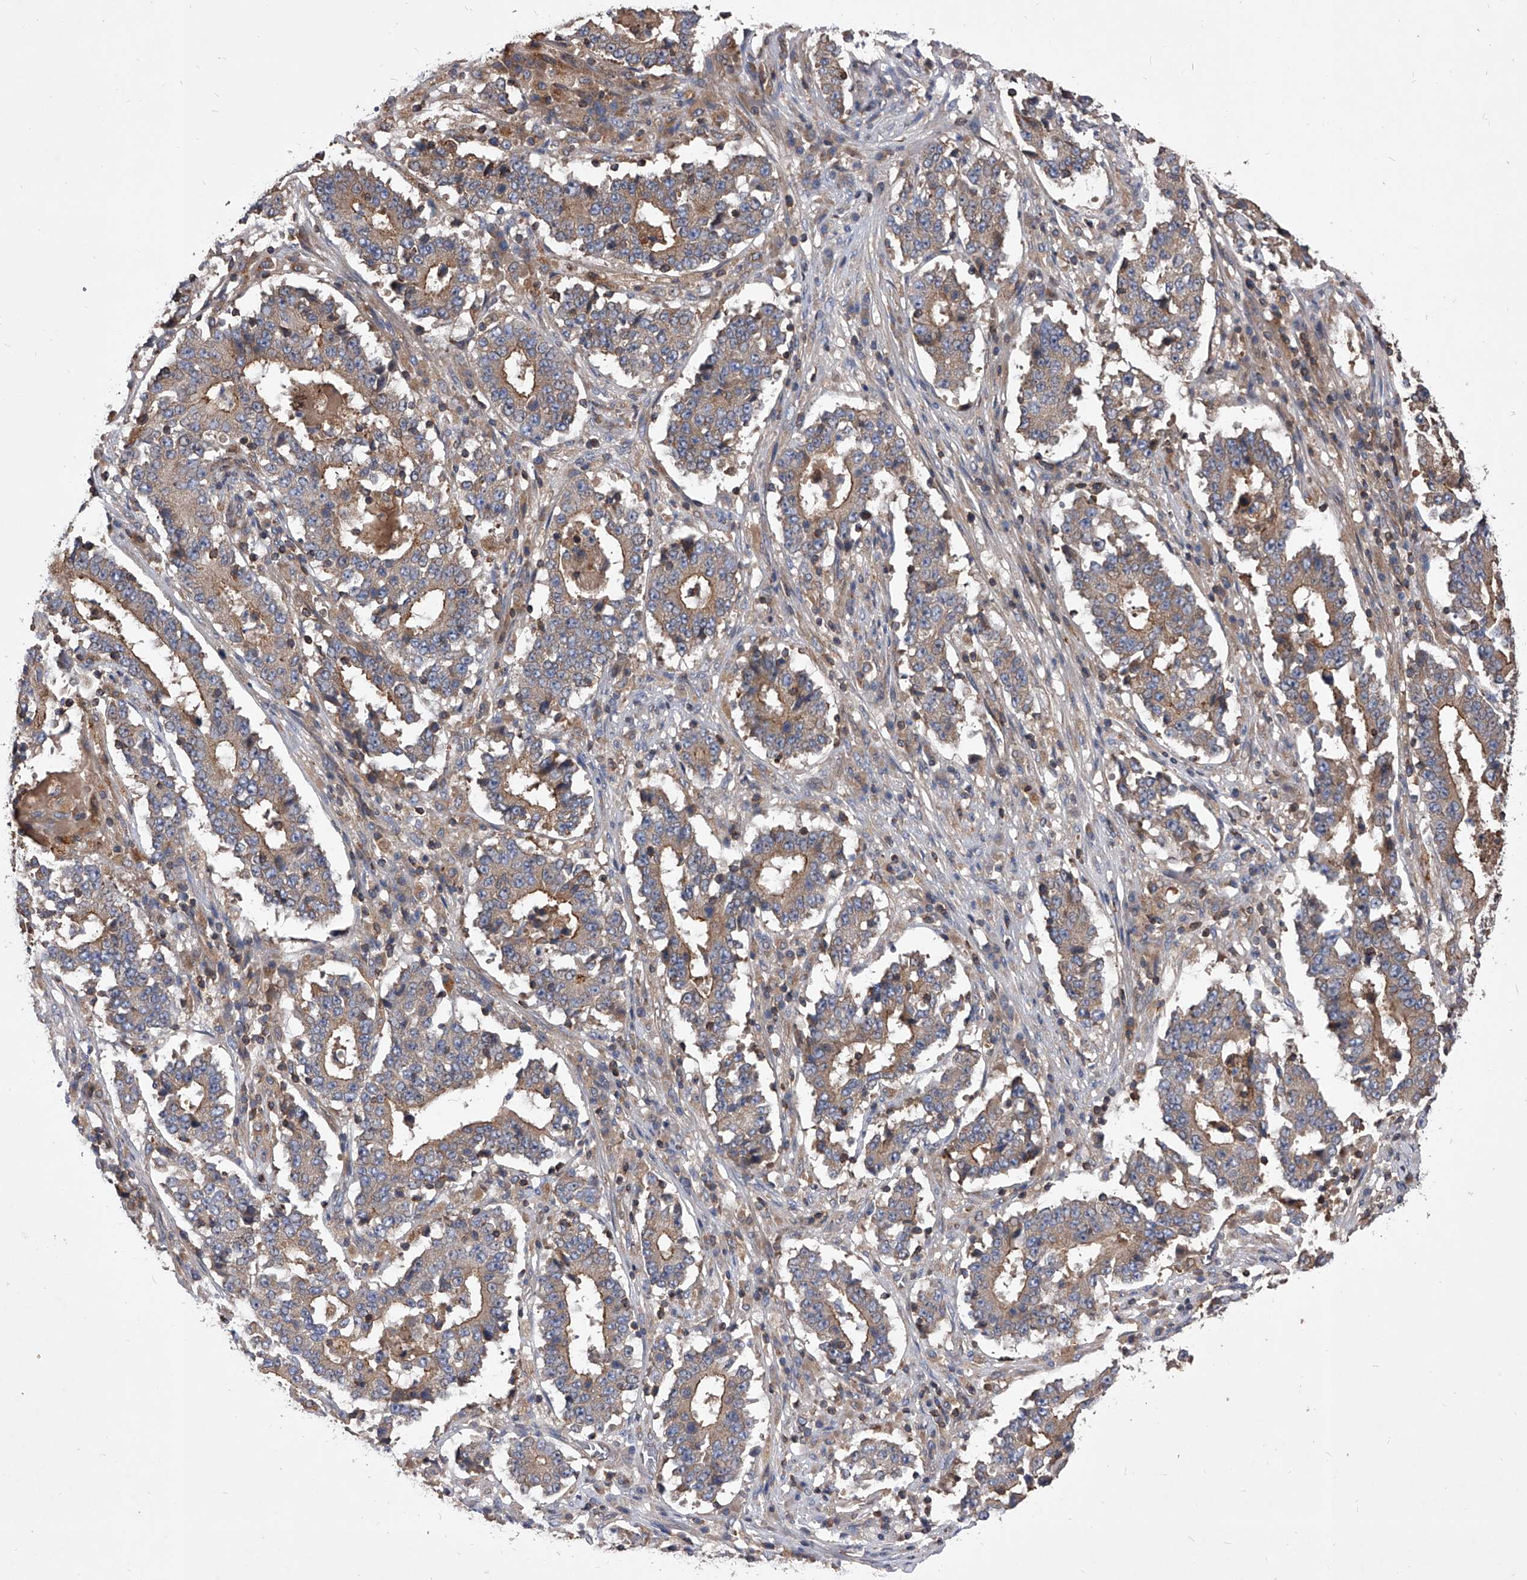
{"staining": {"intensity": "moderate", "quantity": ">75%", "location": "cytoplasmic/membranous"}, "tissue": "stomach cancer", "cell_type": "Tumor cells", "image_type": "cancer", "snomed": [{"axis": "morphology", "description": "Adenocarcinoma, NOS"}, {"axis": "topography", "description": "Stomach"}], "caption": "Stomach cancer stained with DAB IHC demonstrates medium levels of moderate cytoplasmic/membranous expression in about >75% of tumor cells.", "gene": "CUL7", "patient": {"sex": "male", "age": 59}}